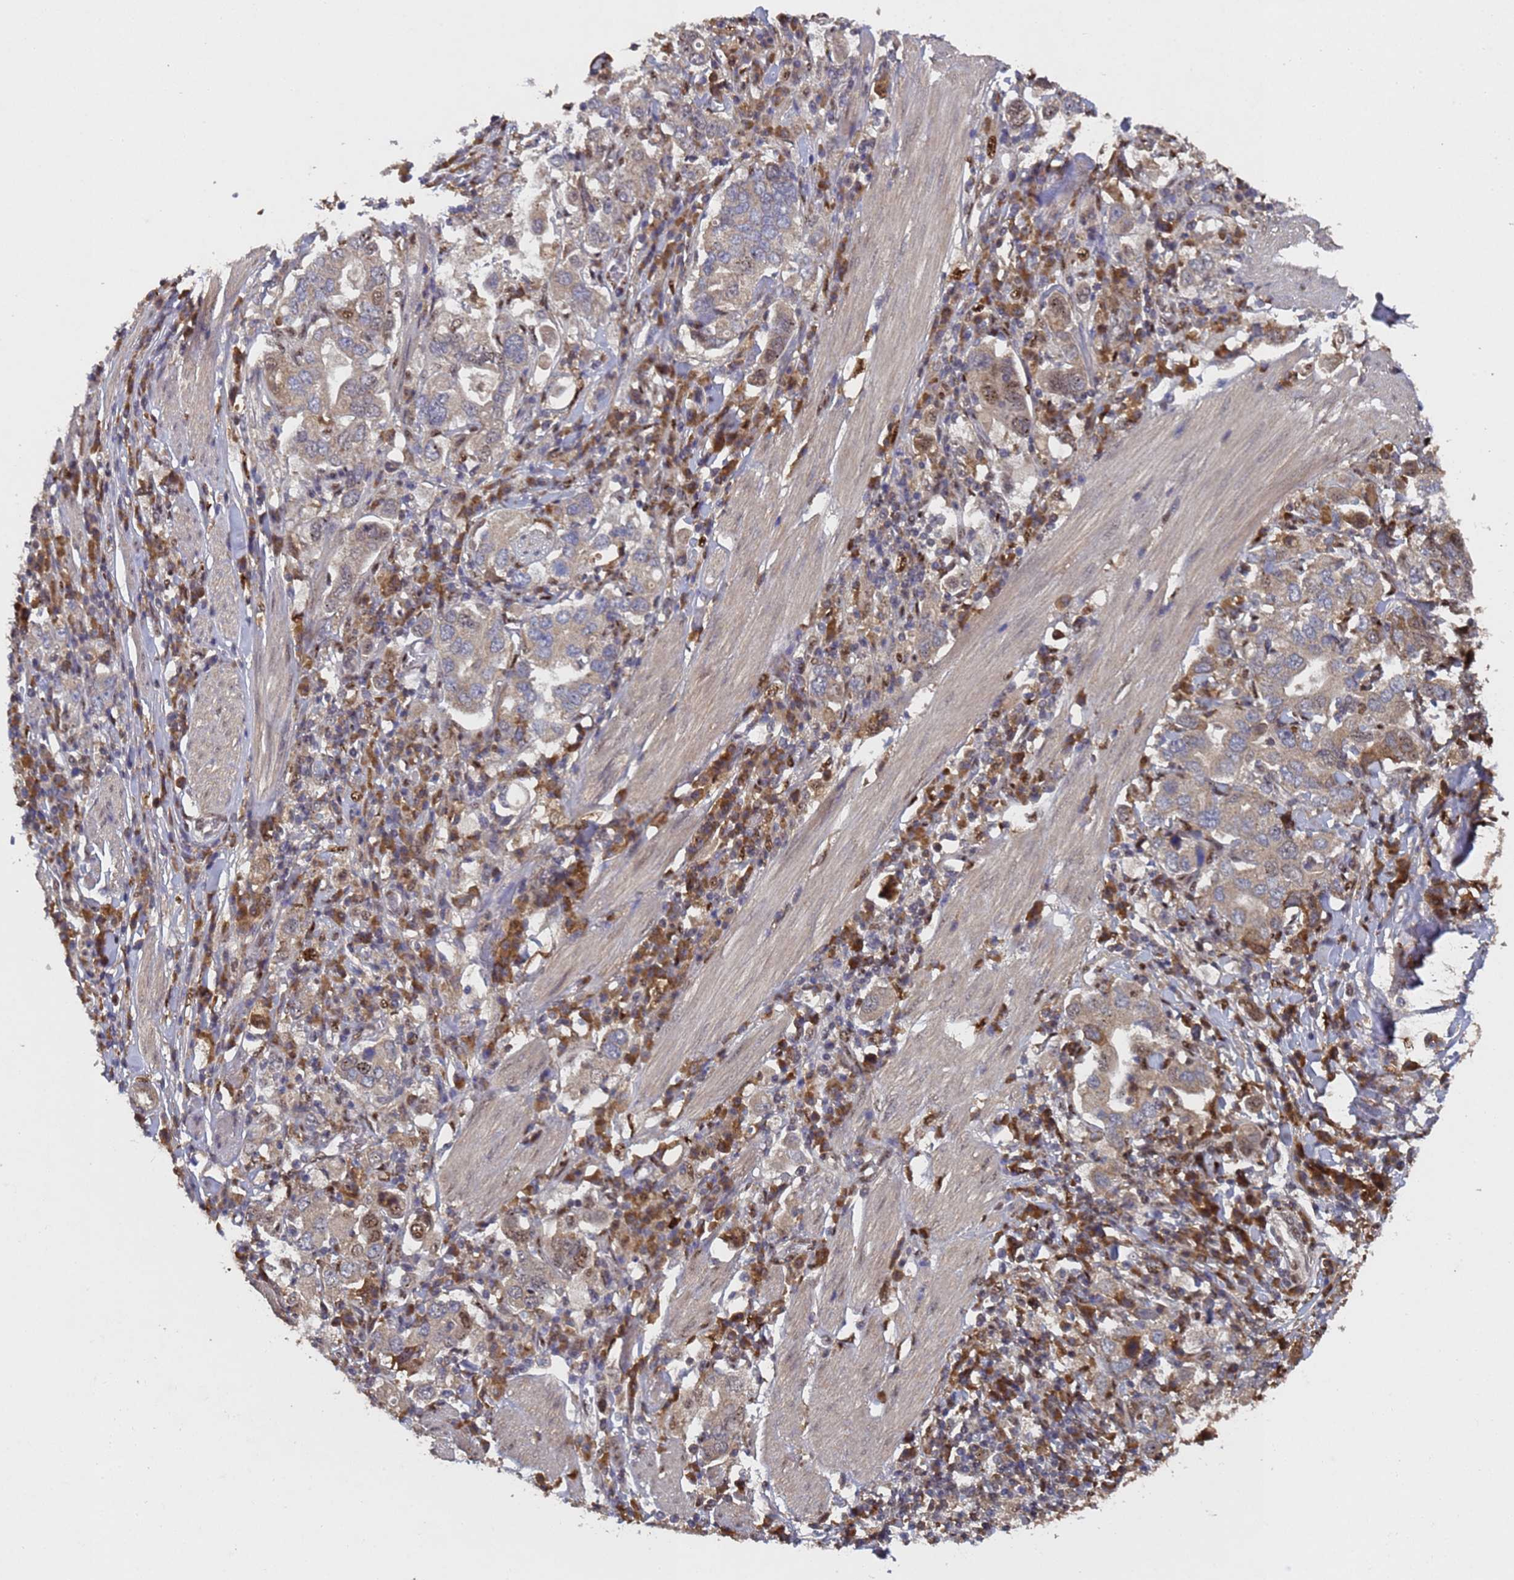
{"staining": {"intensity": "moderate", "quantity": "<25%", "location": "cytoplasmic/membranous"}, "tissue": "stomach cancer", "cell_type": "Tumor cells", "image_type": "cancer", "snomed": [{"axis": "morphology", "description": "Adenocarcinoma, NOS"}, {"axis": "topography", "description": "Stomach, upper"}], "caption": "Stomach adenocarcinoma stained with a brown dye demonstrates moderate cytoplasmic/membranous positive staining in about <25% of tumor cells.", "gene": "SECISBP2", "patient": {"sex": "male", "age": 62}}